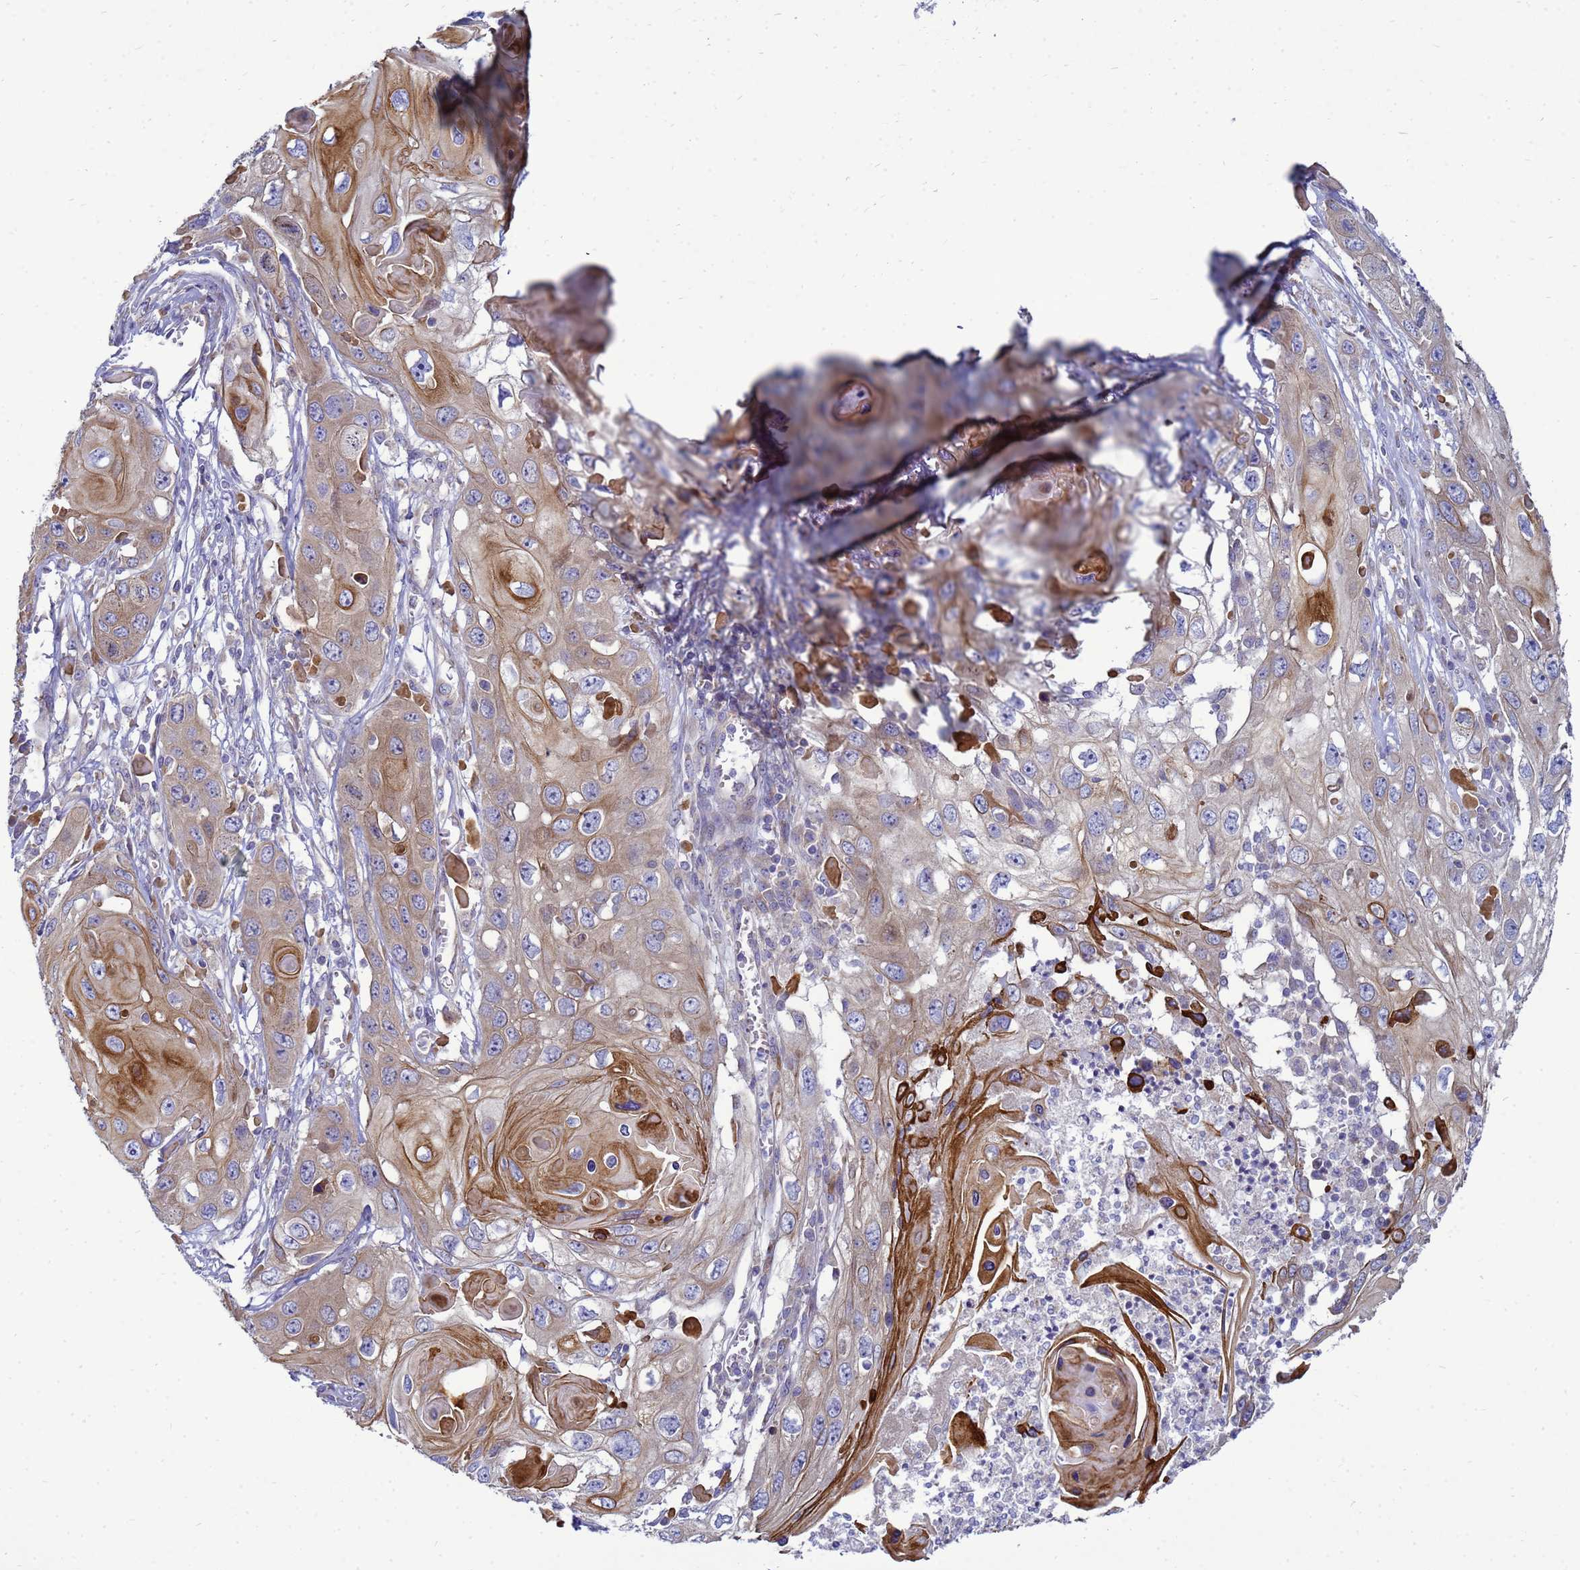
{"staining": {"intensity": "moderate", "quantity": "25%-75%", "location": "cytoplasmic/membranous"}, "tissue": "skin cancer", "cell_type": "Tumor cells", "image_type": "cancer", "snomed": [{"axis": "morphology", "description": "Squamous cell carcinoma, NOS"}, {"axis": "topography", "description": "Skin"}], "caption": "Skin cancer (squamous cell carcinoma) tissue demonstrates moderate cytoplasmic/membranous staining in approximately 25%-75% of tumor cells, visualized by immunohistochemistry. Nuclei are stained in blue.", "gene": "MON1B", "patient": {"sex": "male", "age": 55}}